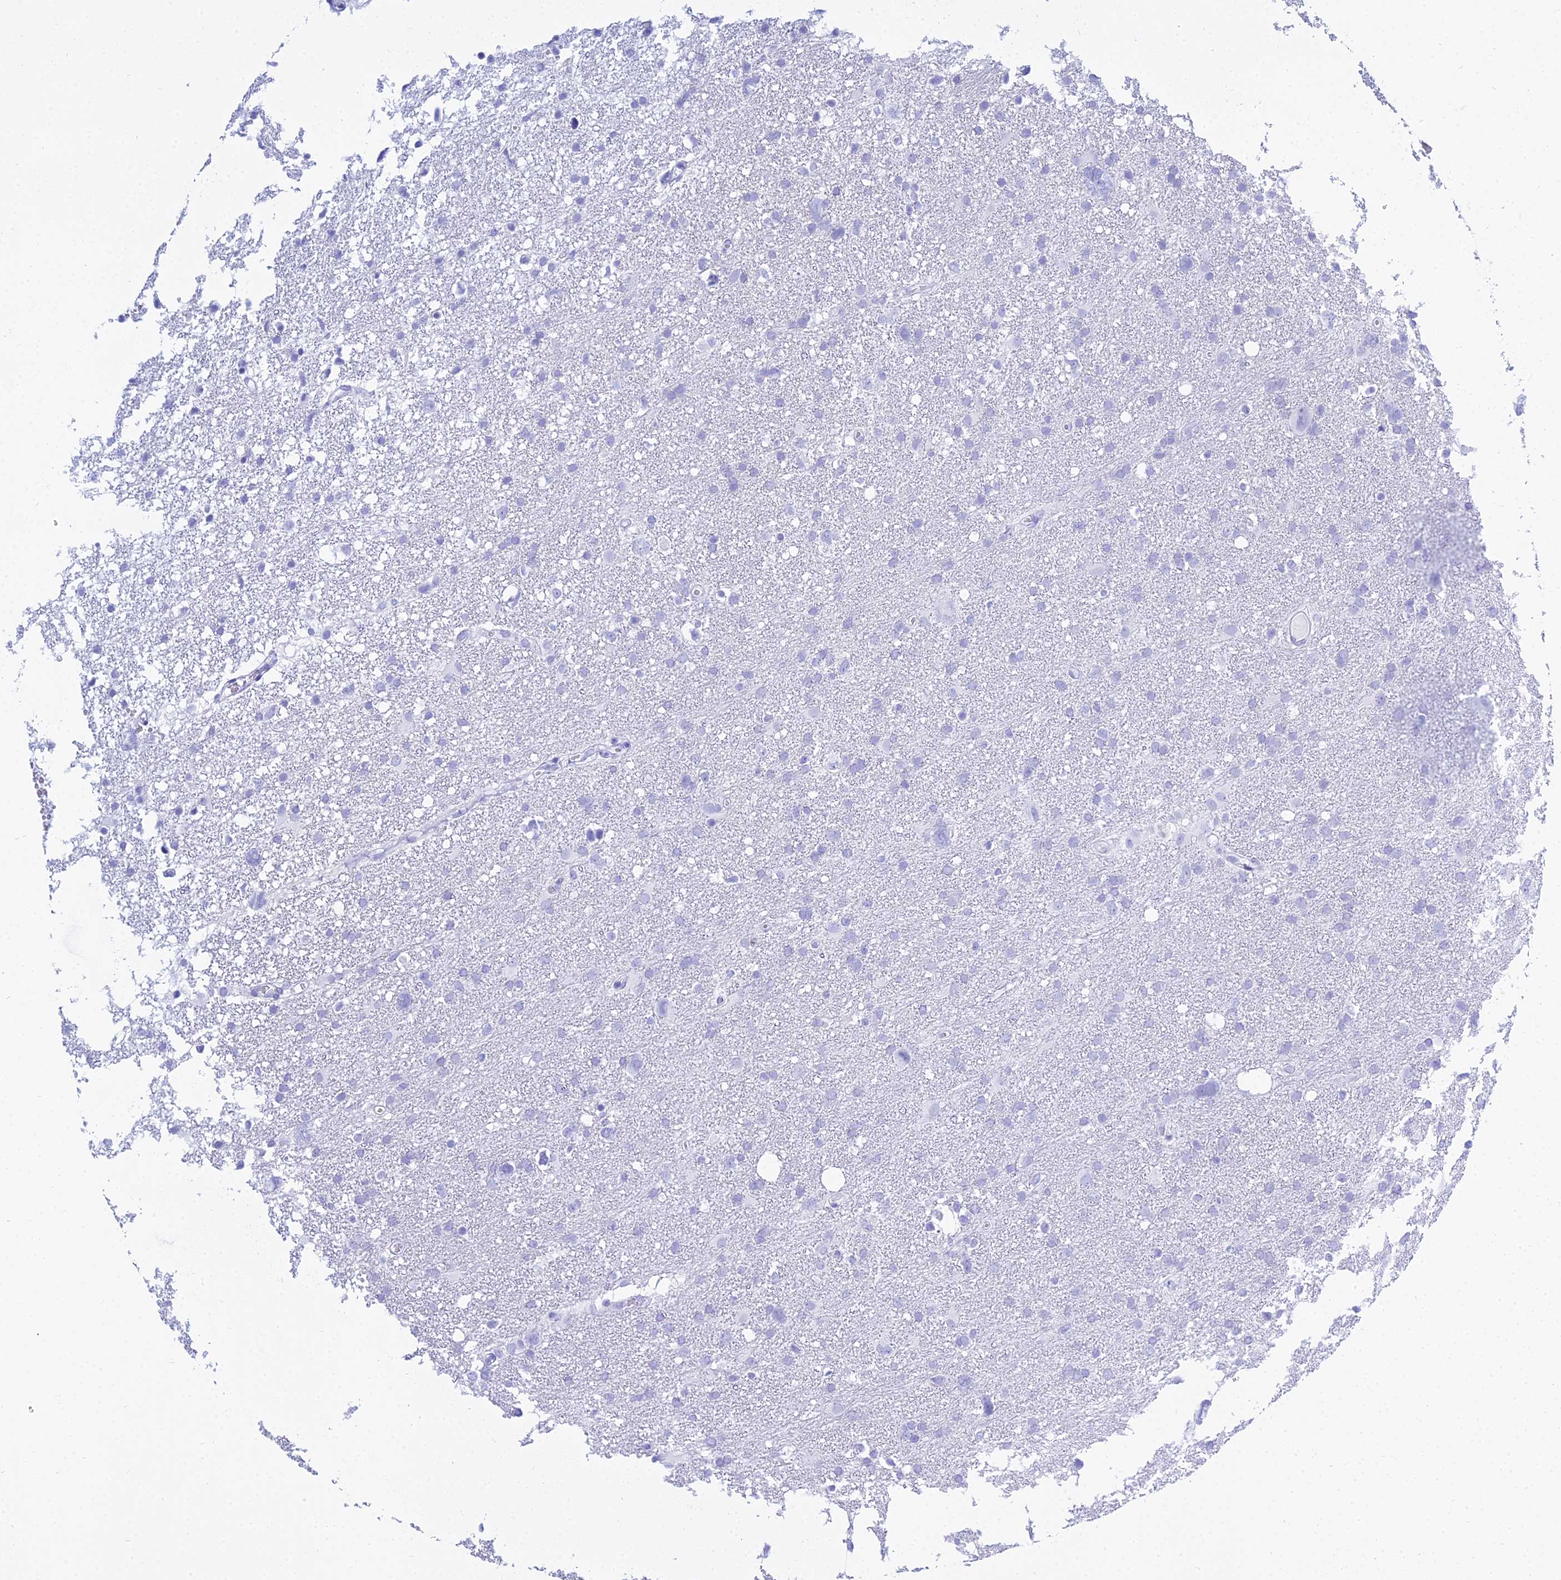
{"staining": {"intensity": "negative", "quantity": "none", "location": "none"}, "tissue": "glioma", "cell_type": "Tumor cells", "image_type": "cancer", "snomed": [{"axis": "morphology", "description": "Glioma, malignant, High grade"}, {"axis": "topography", "description": "Brain"}], "caption": "IHC histopathology image of glioma stained for a protein (brown), which displays no expression in tumor cells. Nuclei are stained in blue.", "gene": "PATE4", "patient": {"sex": "male", "age": 61}}